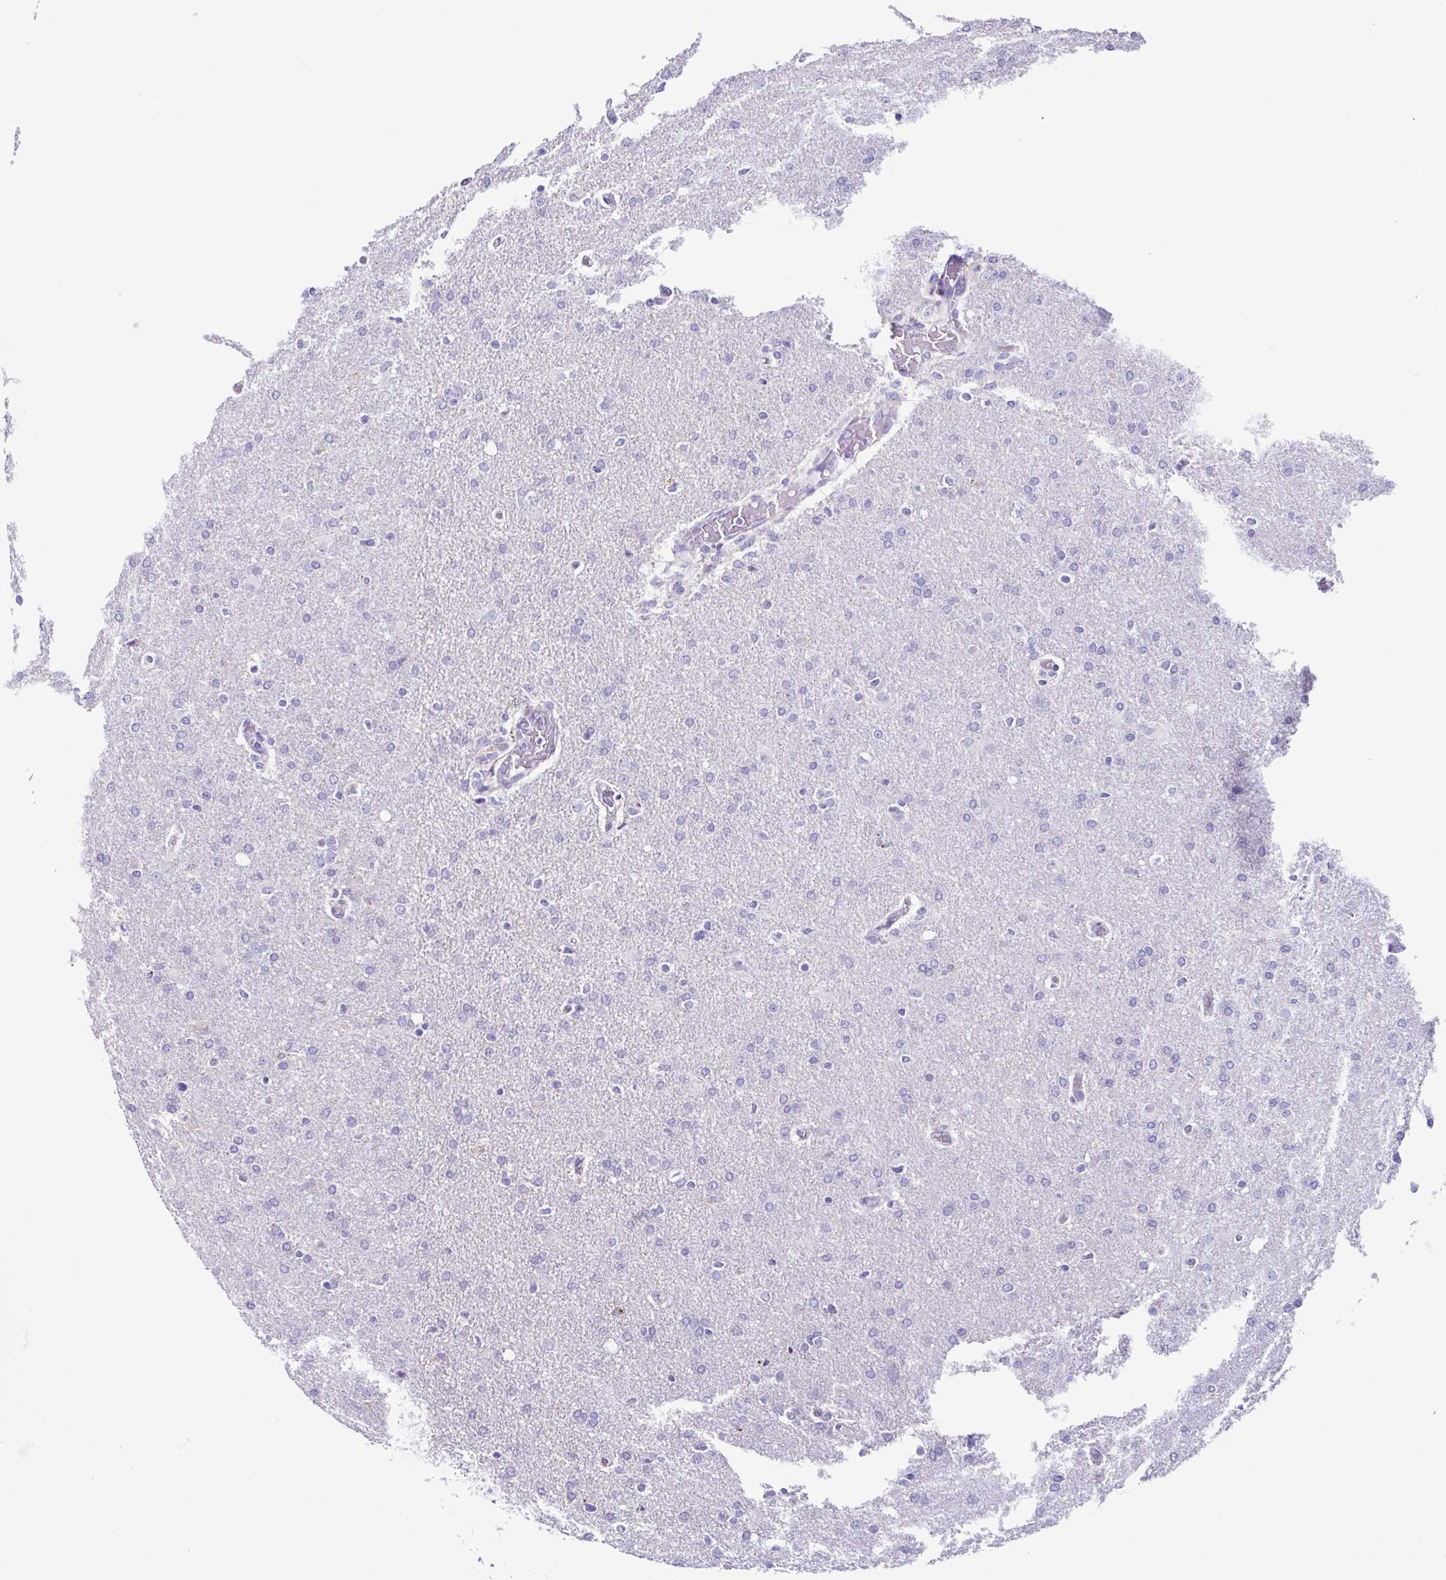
{"staining": {"intensity": "negative", "quantity": "none", "location": "none"}, "tissue": "glioma", "cell_type": "Tumor cells", "image_type": "cancer", "snomed": [{"axis": "morphology", "description": "Glioma, malignant, High grade"}, {"axis": "topography", "description": "Brain"}], "caption": "Tumor cells are negative for protein expression in human glioma.", "gene": "ACTRT3", "patient": {"sex": "male", "age": 68}}